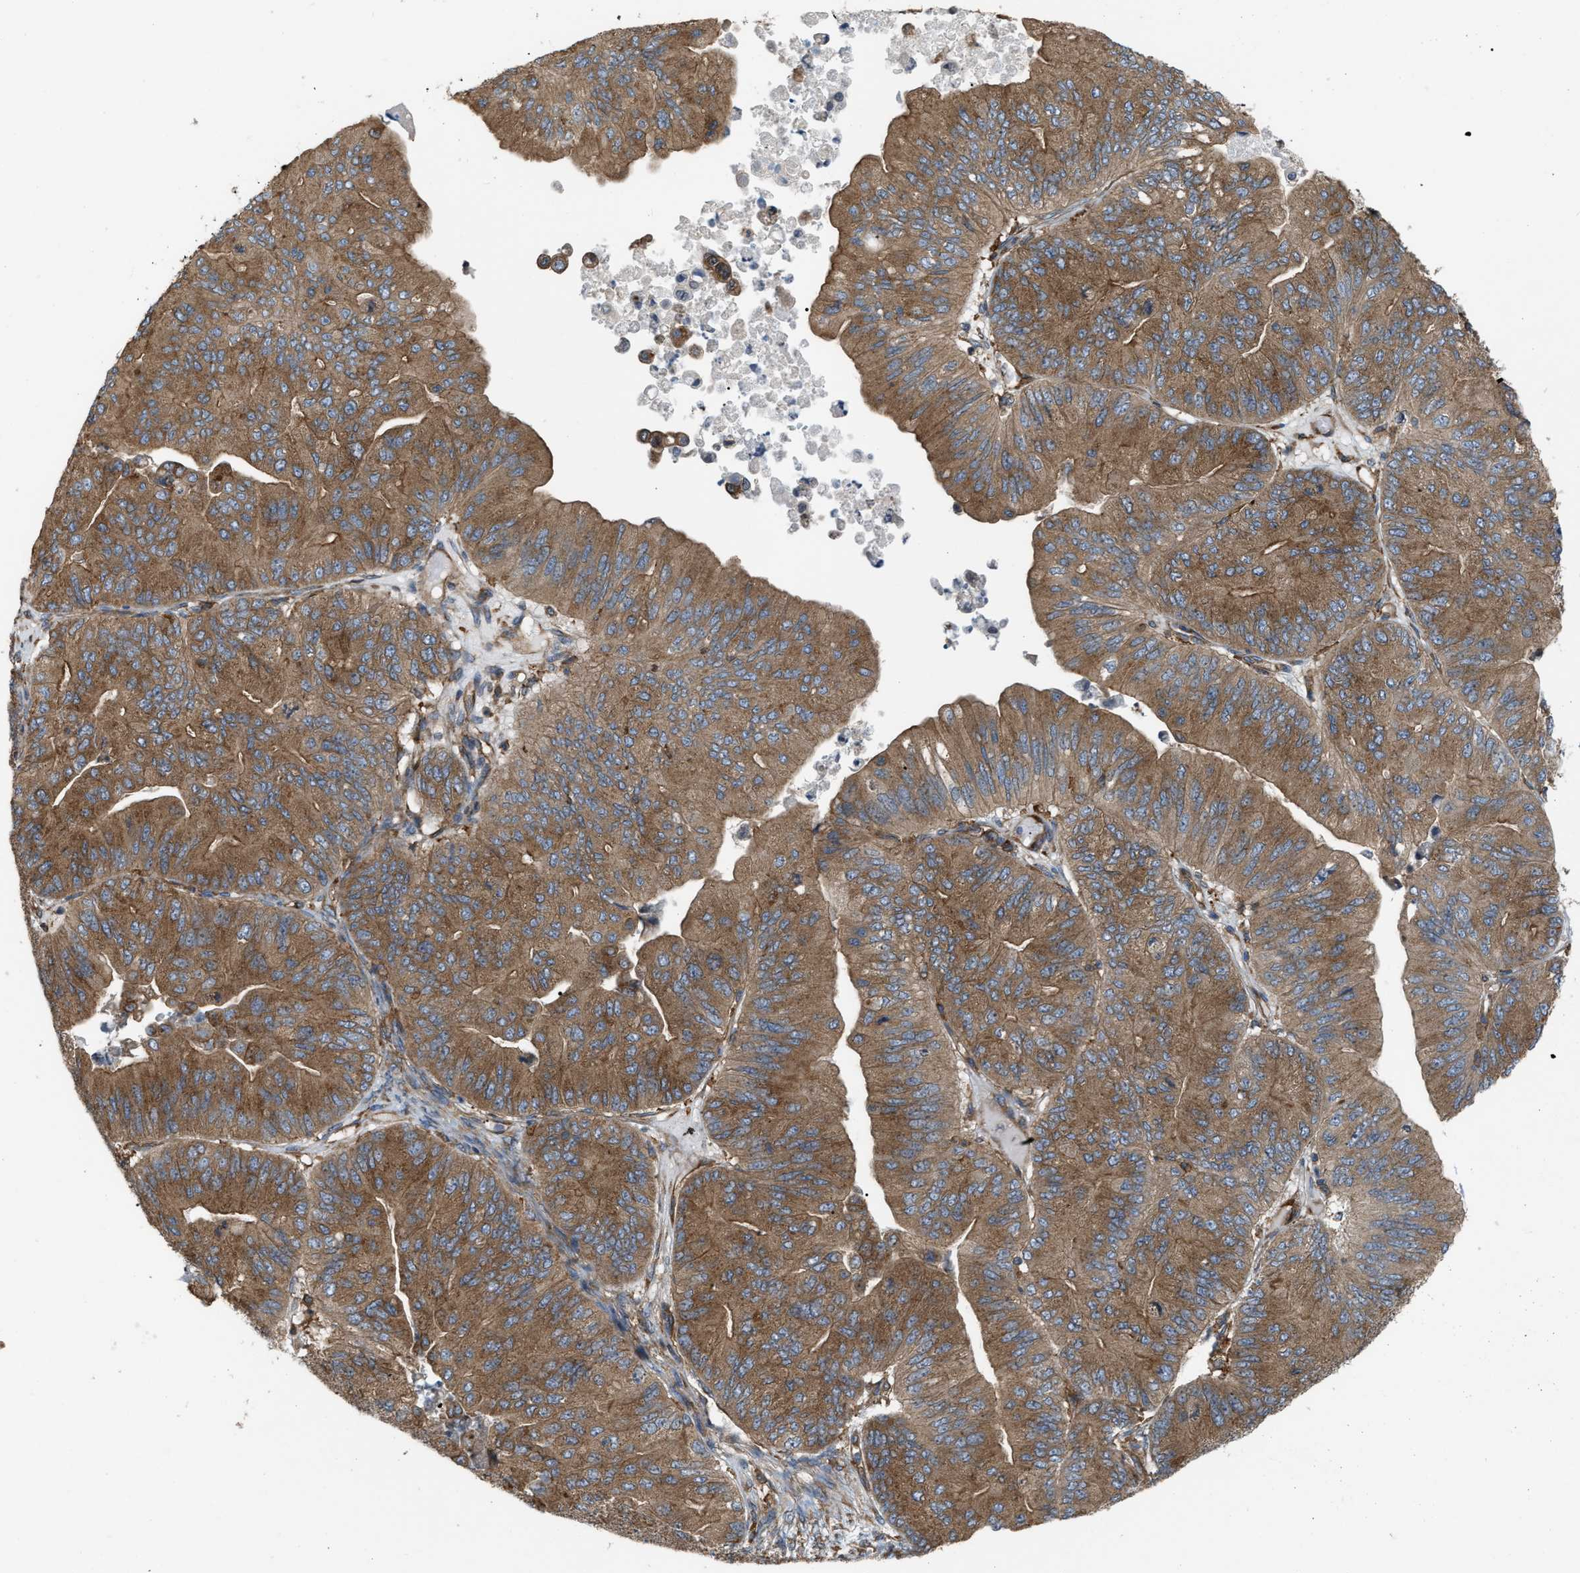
{"staining": {"intensity": "strong", "quantity": ">75%", "location": "cytoplasmic/membranous"}, "tissue": "ovarian cancer", "cell_type": "Tumor cells", "image_type": "cancer", "snomed": [{"axis": "morphology", "description": "Cystadenocarcinoma, mucinous, NOS"}, {"axis": "topography", "description": "Ovary"}], "caption": "Immunohistochemical staining of ovarian cancer reveals high levels of strong cytoplasmic/membranous expression in approximately >75% of tumor cells.", "gene": "PICALM", "patient": {"sex": "female", "age": 61}}